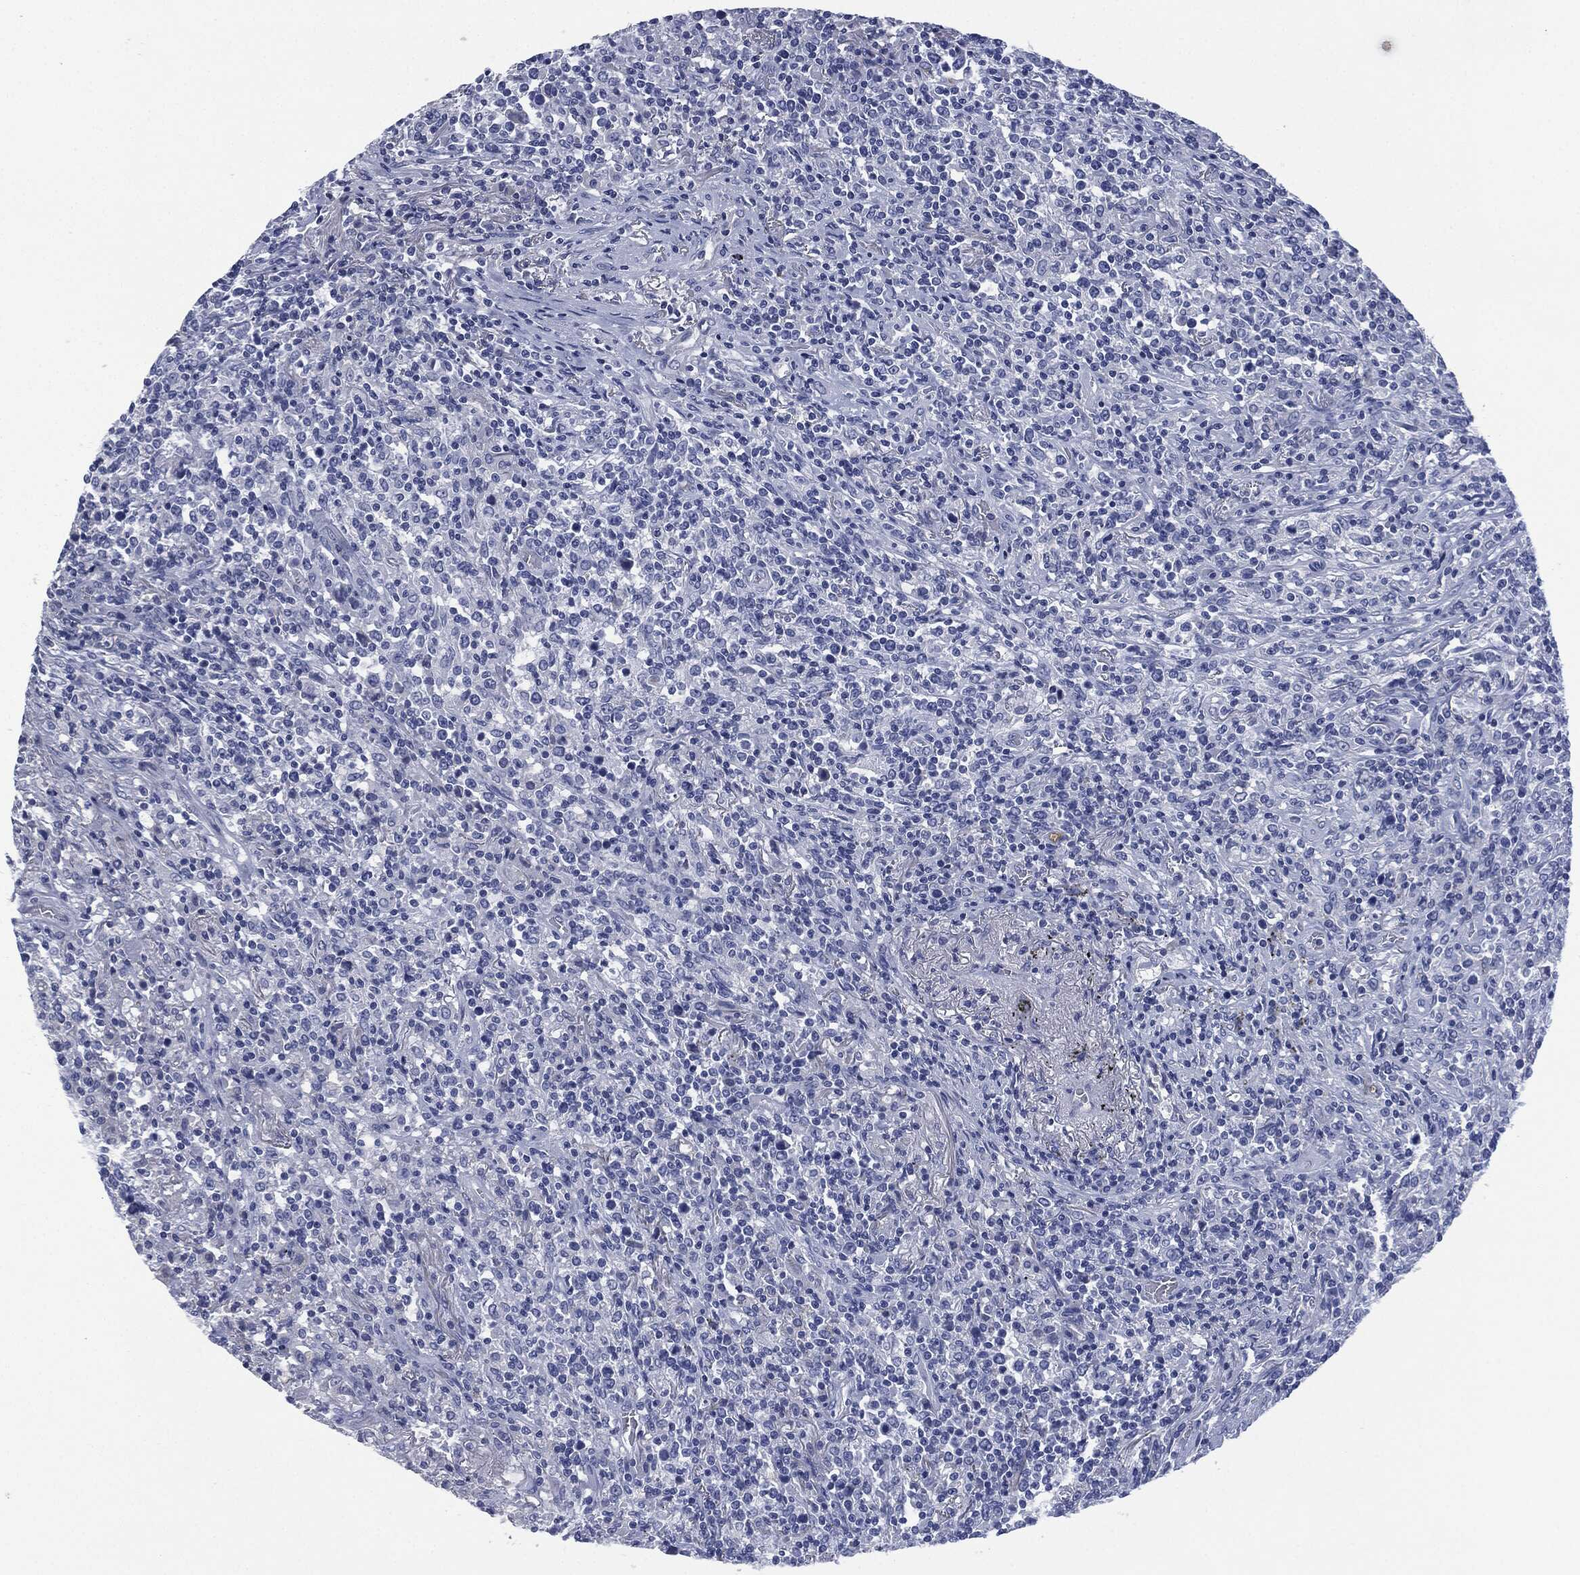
{"staining": {"intensity": "negative", "quantity": "none", "location": "none"}, "tissue": "lymphoma", "cell_type": "Tumor cells", "image_type": "cancer", "snomed": [{"axis": "morphology", "description": "Malignant lymphoma, non-Hodgkin's type, High grade"}, {"axis": "topography", "description": "Lung"}], "caption": "Photomicrograph shows no protein expression in tumor cells of lymphoma tissue.", "gene": "MUC16", "patient": {"sex": "male", "age": 79}}